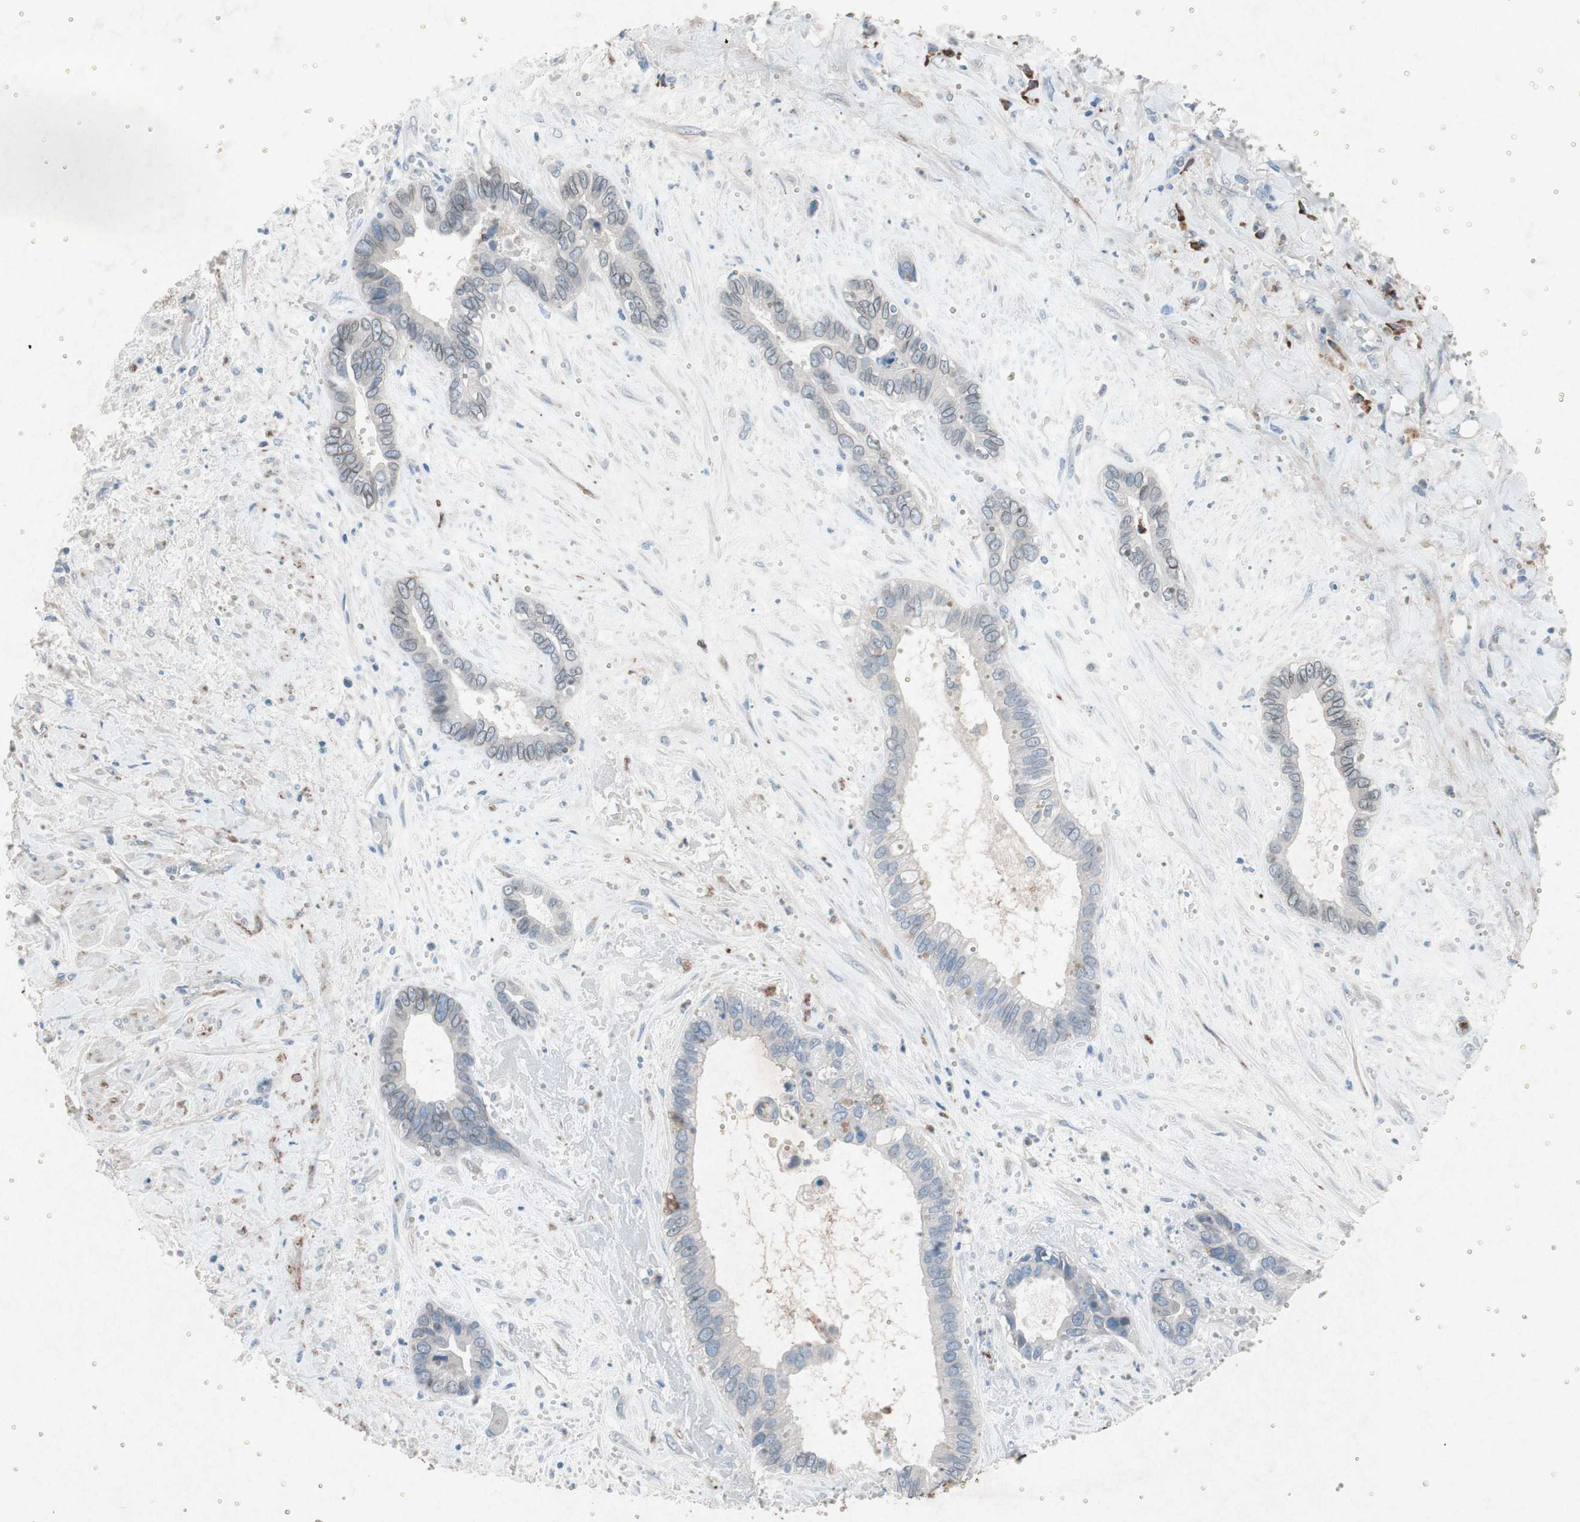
{"staining": {"intensity": "weak", "quantity": "<25%", "location": "cytoplasmic/membranous"}, "tissue": "liver cancer", "cell_type": "Tumor cells", "image_type": "cancer", "snomed": [{"axis": "morphology", "description": "Cholangiocarcinoma"}, {"axis": "topography", "description": "Liver"}], "caption": "A photomicrograph of human cholangiocarcinoma (liver) is negative for staining in tumor cells. (Stains: DAB (3,3'-diaminobenzidine) immunohistochemistry with hematoxylin counter stain, Microscopy: brightfield microscopy at high magnification).", "gene": "GRB7", "patient": {"sex": "female", "age": 65}}